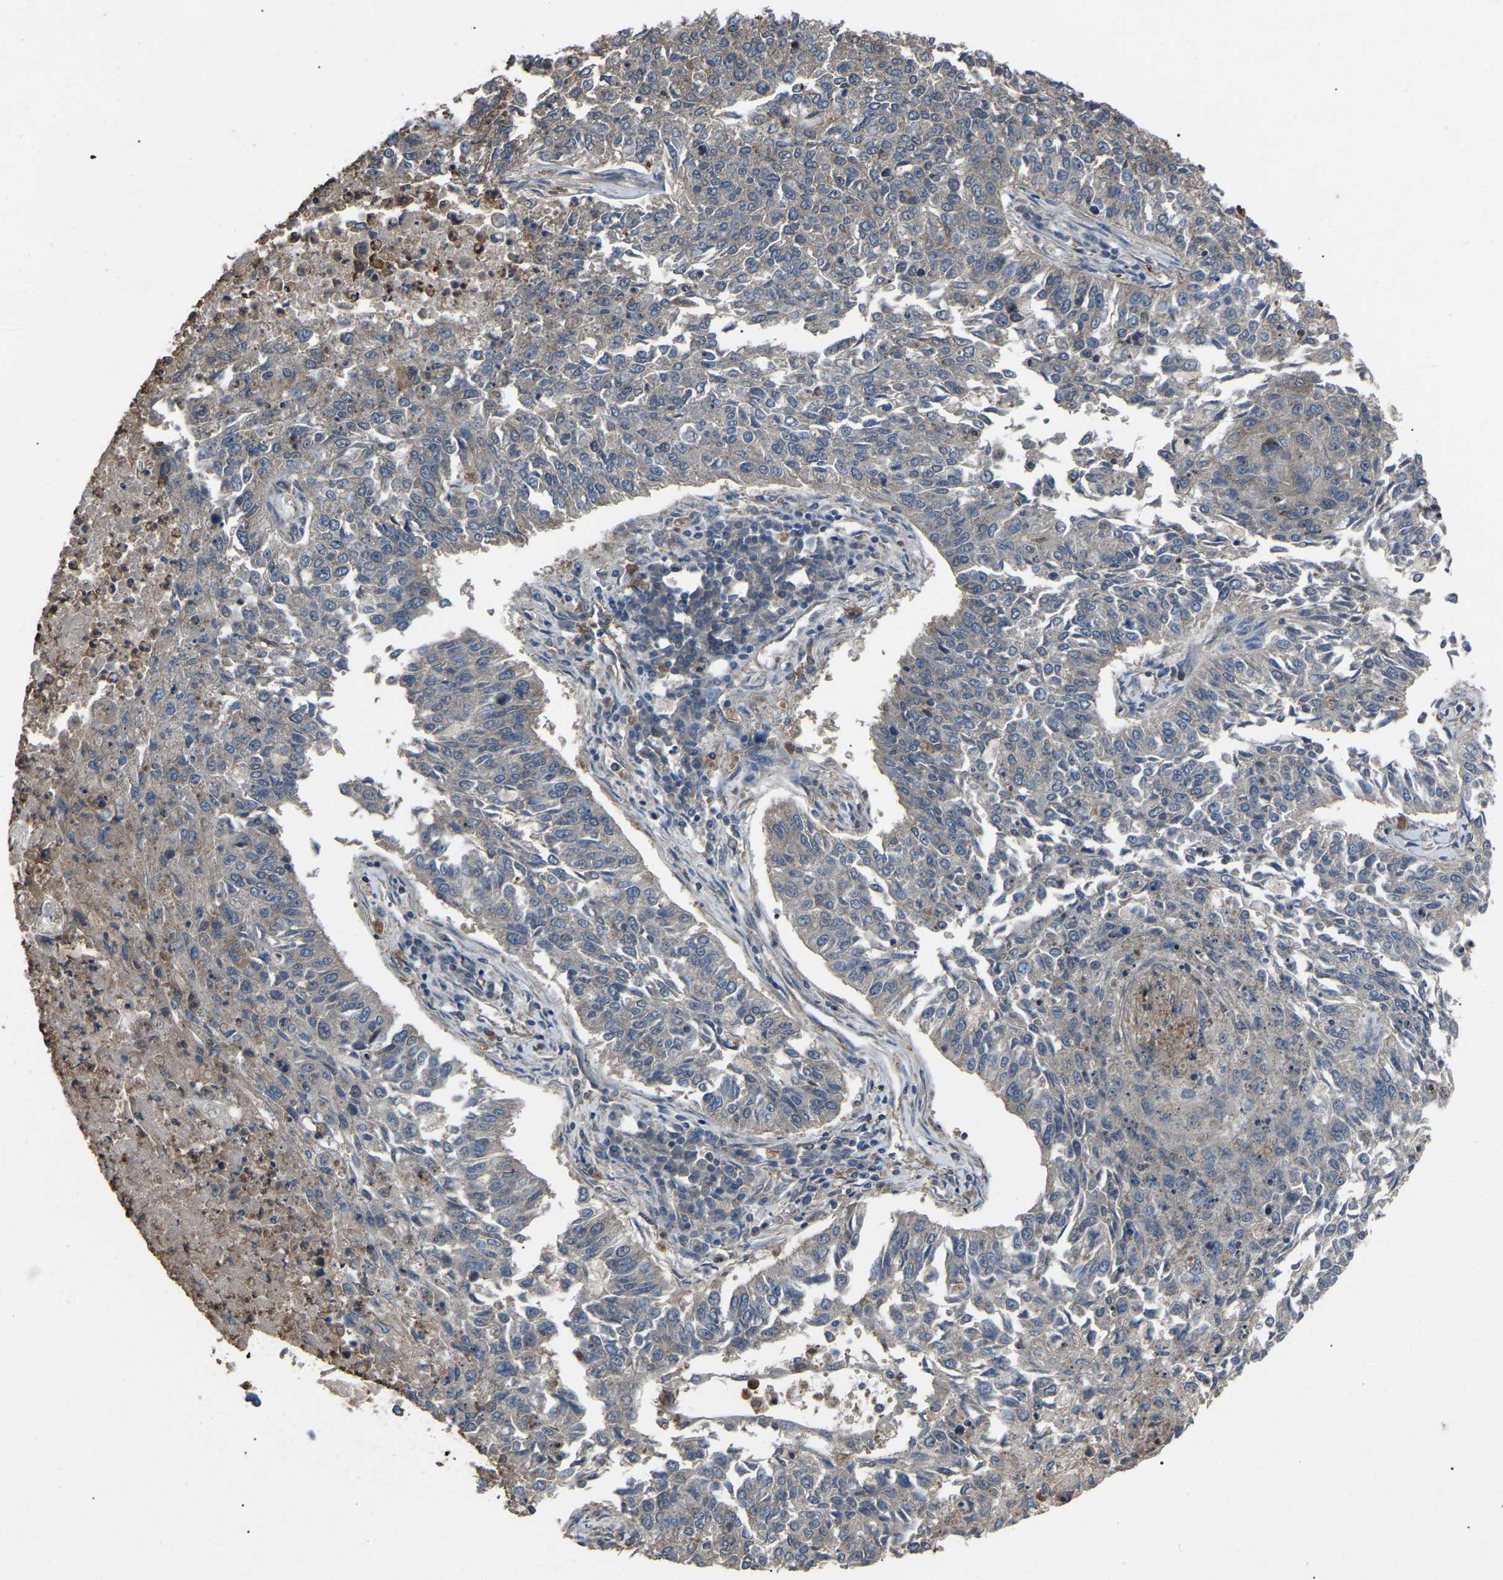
{"staining": {"intensity": "weak", "quantity": "<25%", "location": "cytoplasmic/membranous"}, "tissue": "lung cancer", "cell_type": "Tumor cells", "image_type": "cancer", "snomed": [{"axis": "morphology", "description": "Normal tissue, NOS"}, {"axis": "morphology", "description": "Squamous cell carcinoma, NOS"}, {"axis": "topography", "description": "Cartilage tissue"}, {"axis": "topography", "description": "Bronchus"}, {"axis": "topography", "description": "Lung"}], "caption": "This is a photomicrograph of immunohistochemistry staining of lung cancer, which shows no expression in tumor cells. (Immunohistochemistry, brightfield microscopy, high magnification).", "gene": "AIMP1", "patient": {"sex": "female", "age": 49}}